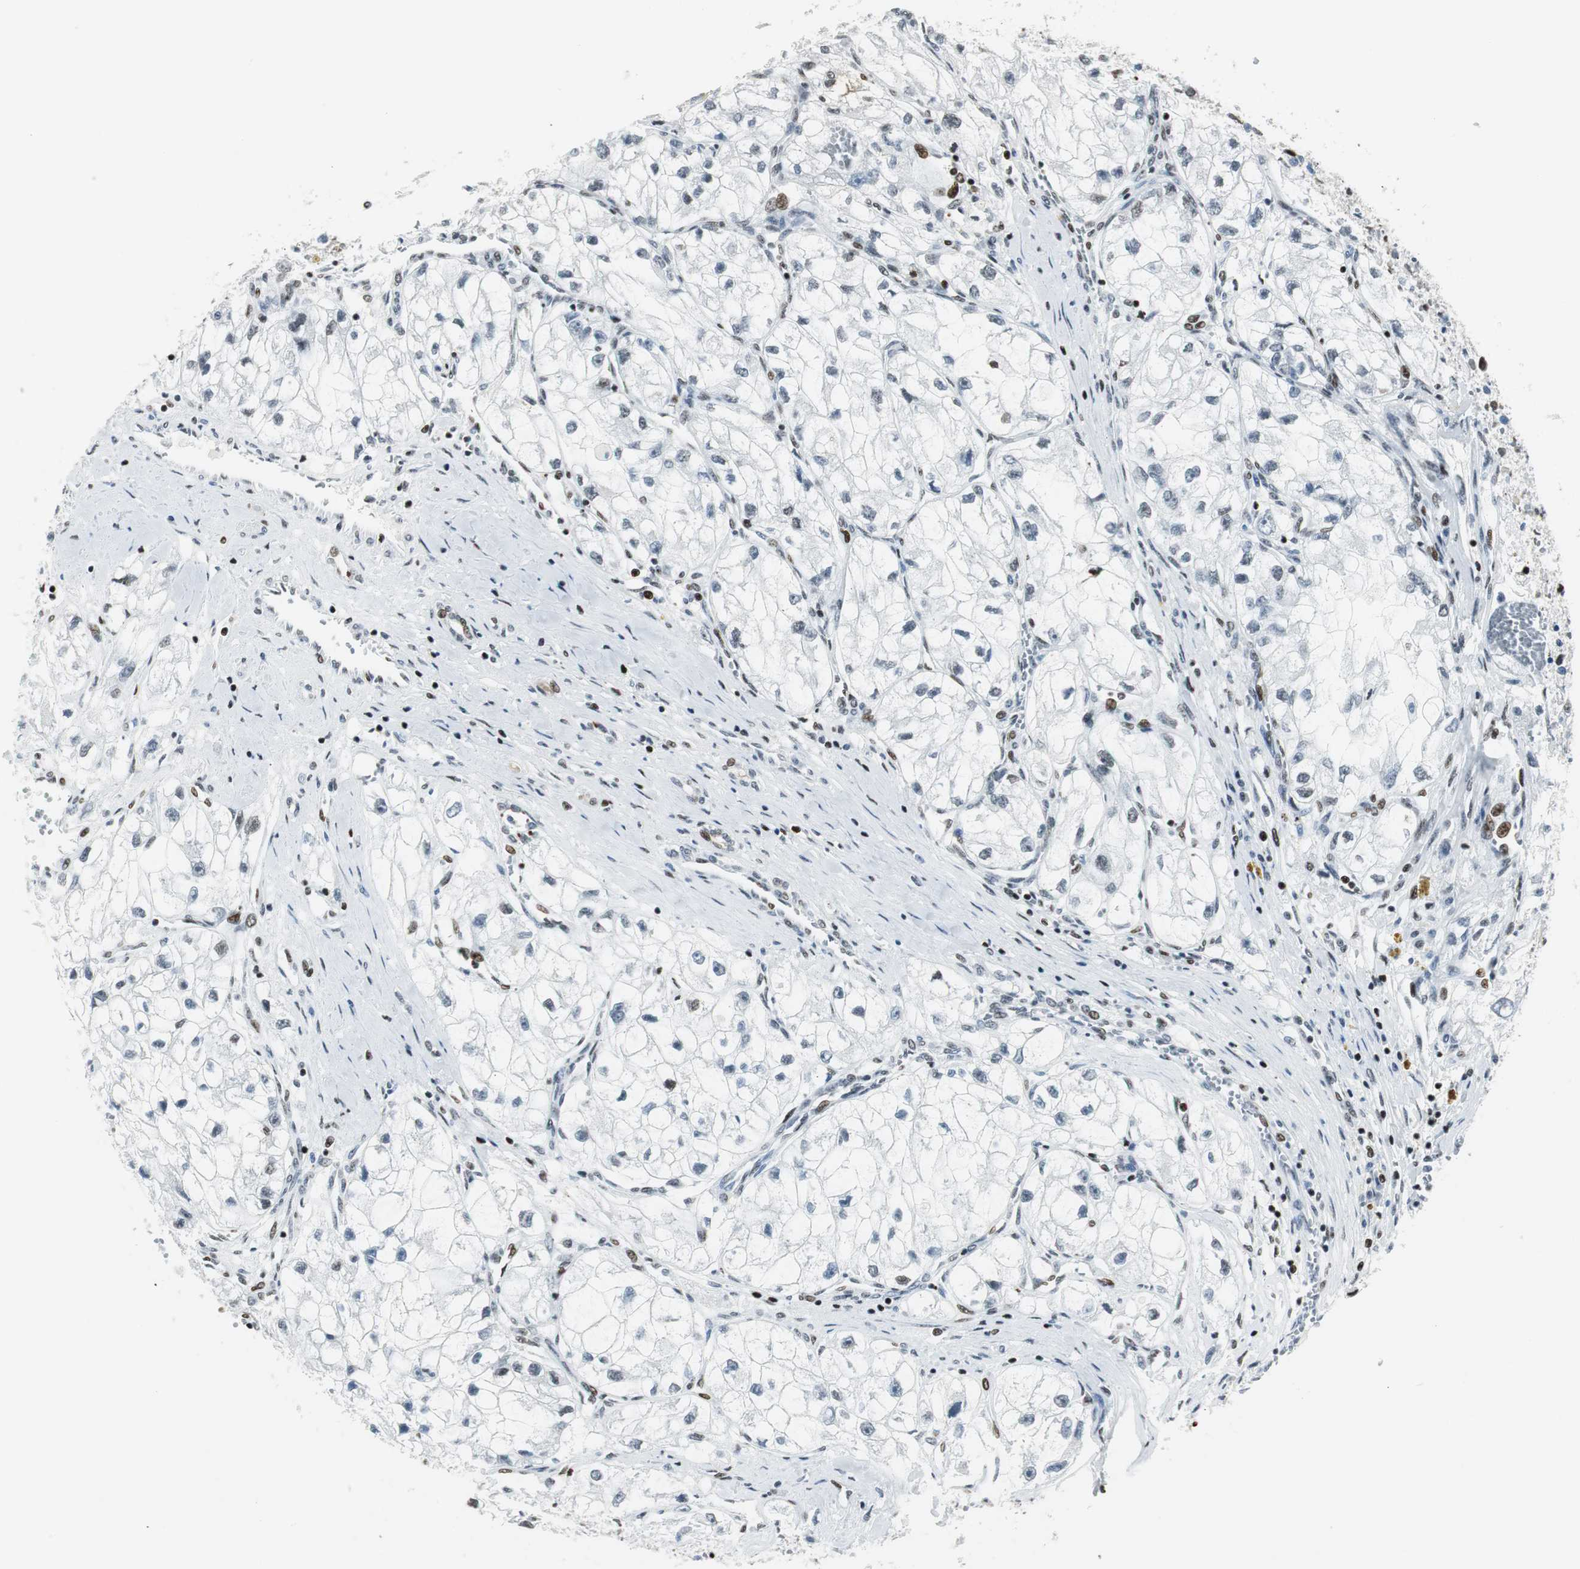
{"staining": {"intensity": "weak", "quantity": "<25%", "location": "nuclear"}, "tissue": "renal cancer", "cell_type": "Tumor cells", "image_type": "cancer", "snomed": [{"axis": "morphology", "description": "Adenocarcinoma, NOS"}, {"axis": "topography", "description": "Kidney"}], "caption": "Protein analysis of renal cancer (adenocarcinoma) exhibits no significant expression in tumor cells.", "gene": "RBBP4", "patient": {"sex": "female", "age": 70}}